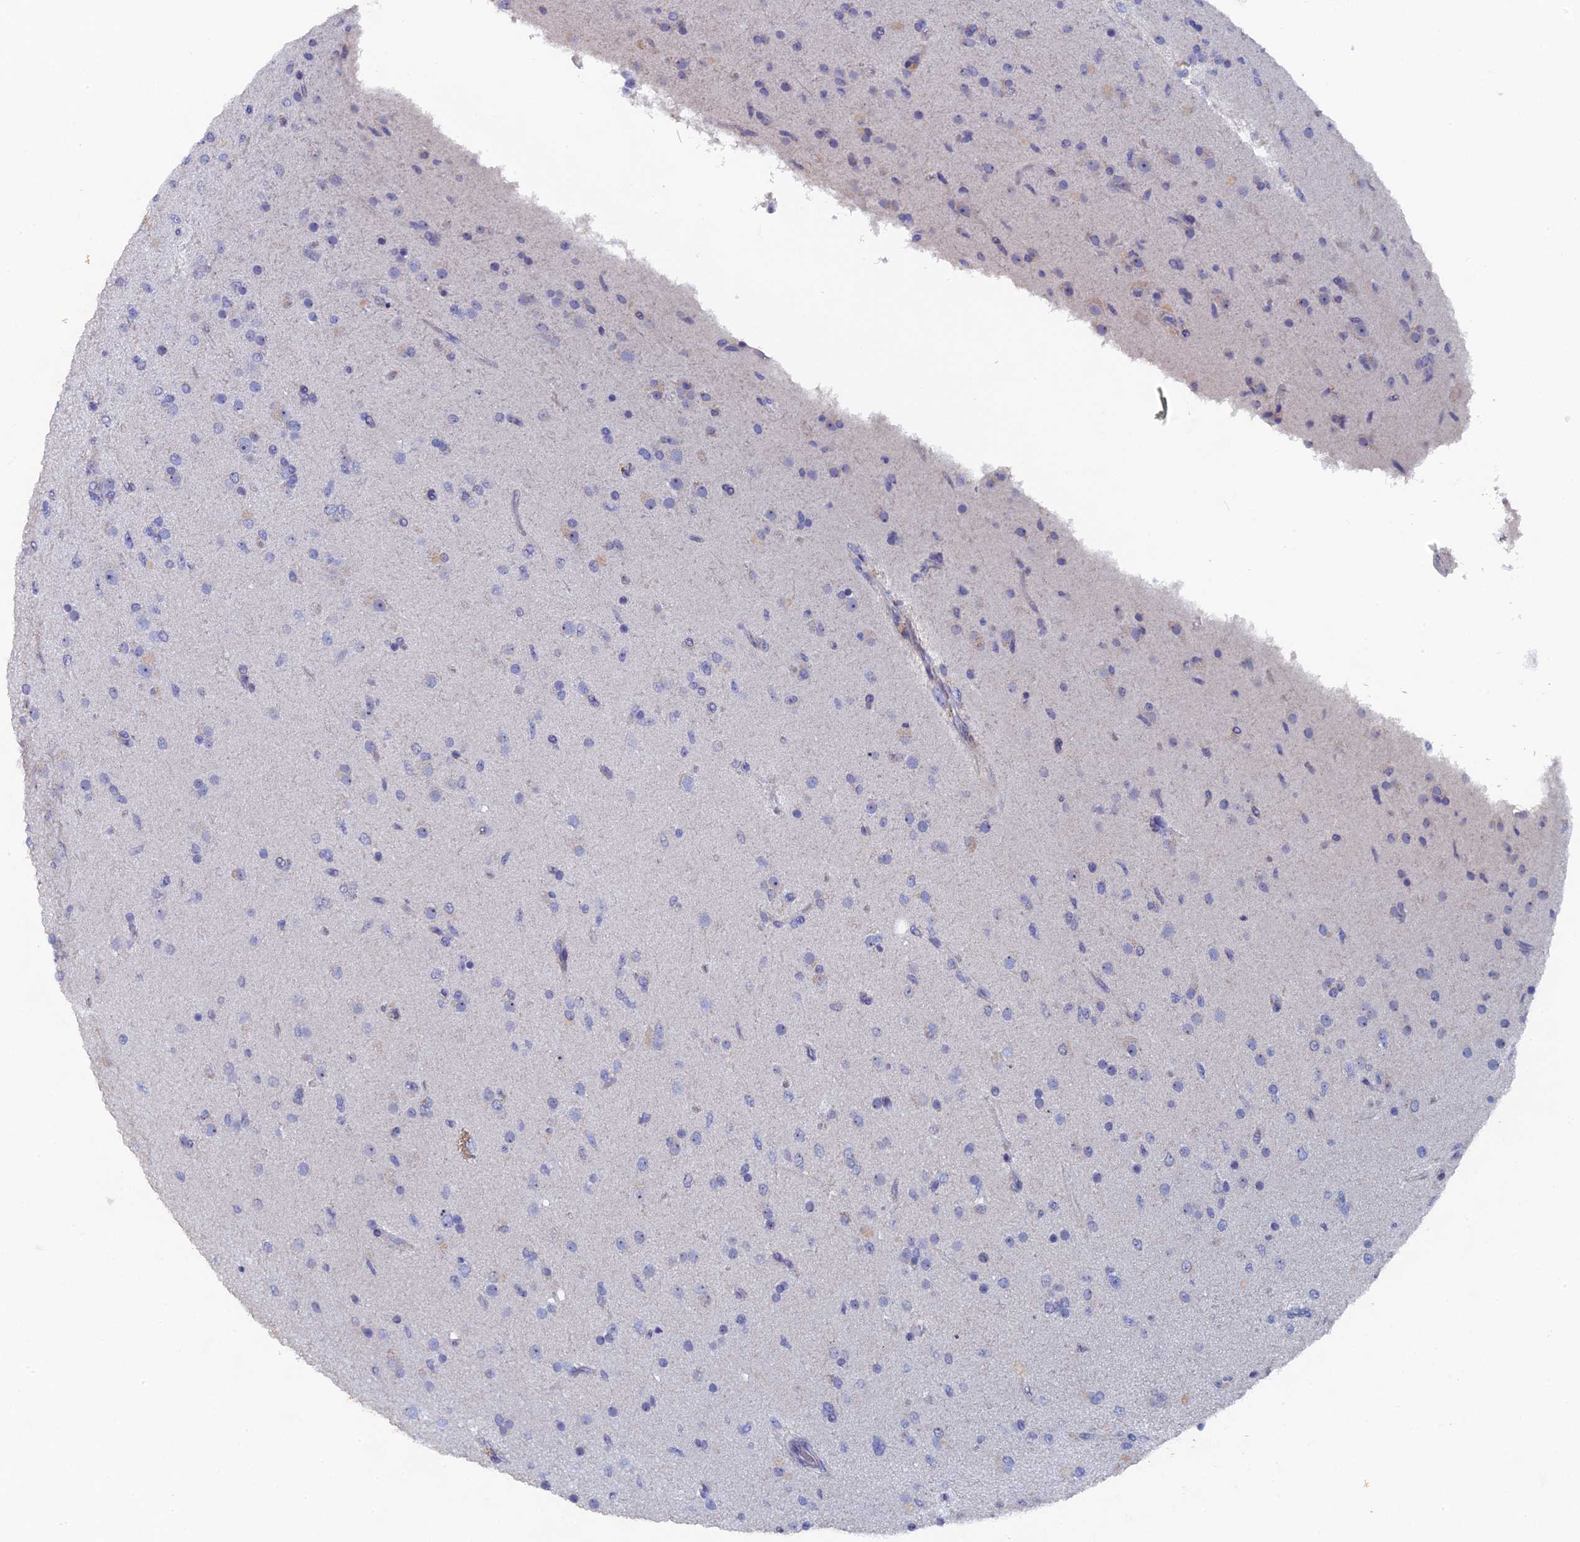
{"staining": {"intensity": "negative", "quantity": "none", "location": "none"}, "tissue": "glioma", "cell_type": "Tumor cells", "image_type": "cancer", "snomed": [{"axis": "morphology", "description": "Glioma, malignant, Low grade"}, {"axis": "topography", "description": "Brain"}], "caption": "The photomicrograph displays no staining of tumor cells in malignant glioma (low-grade). (Stains: DAB immunohistochemistry (IHC) with hematoxylin counter stain, Microscopy: brightfield microscopy at high magnification).", "gene": "SRFBP1", "patient": {"sex": "male", "age": 65}}